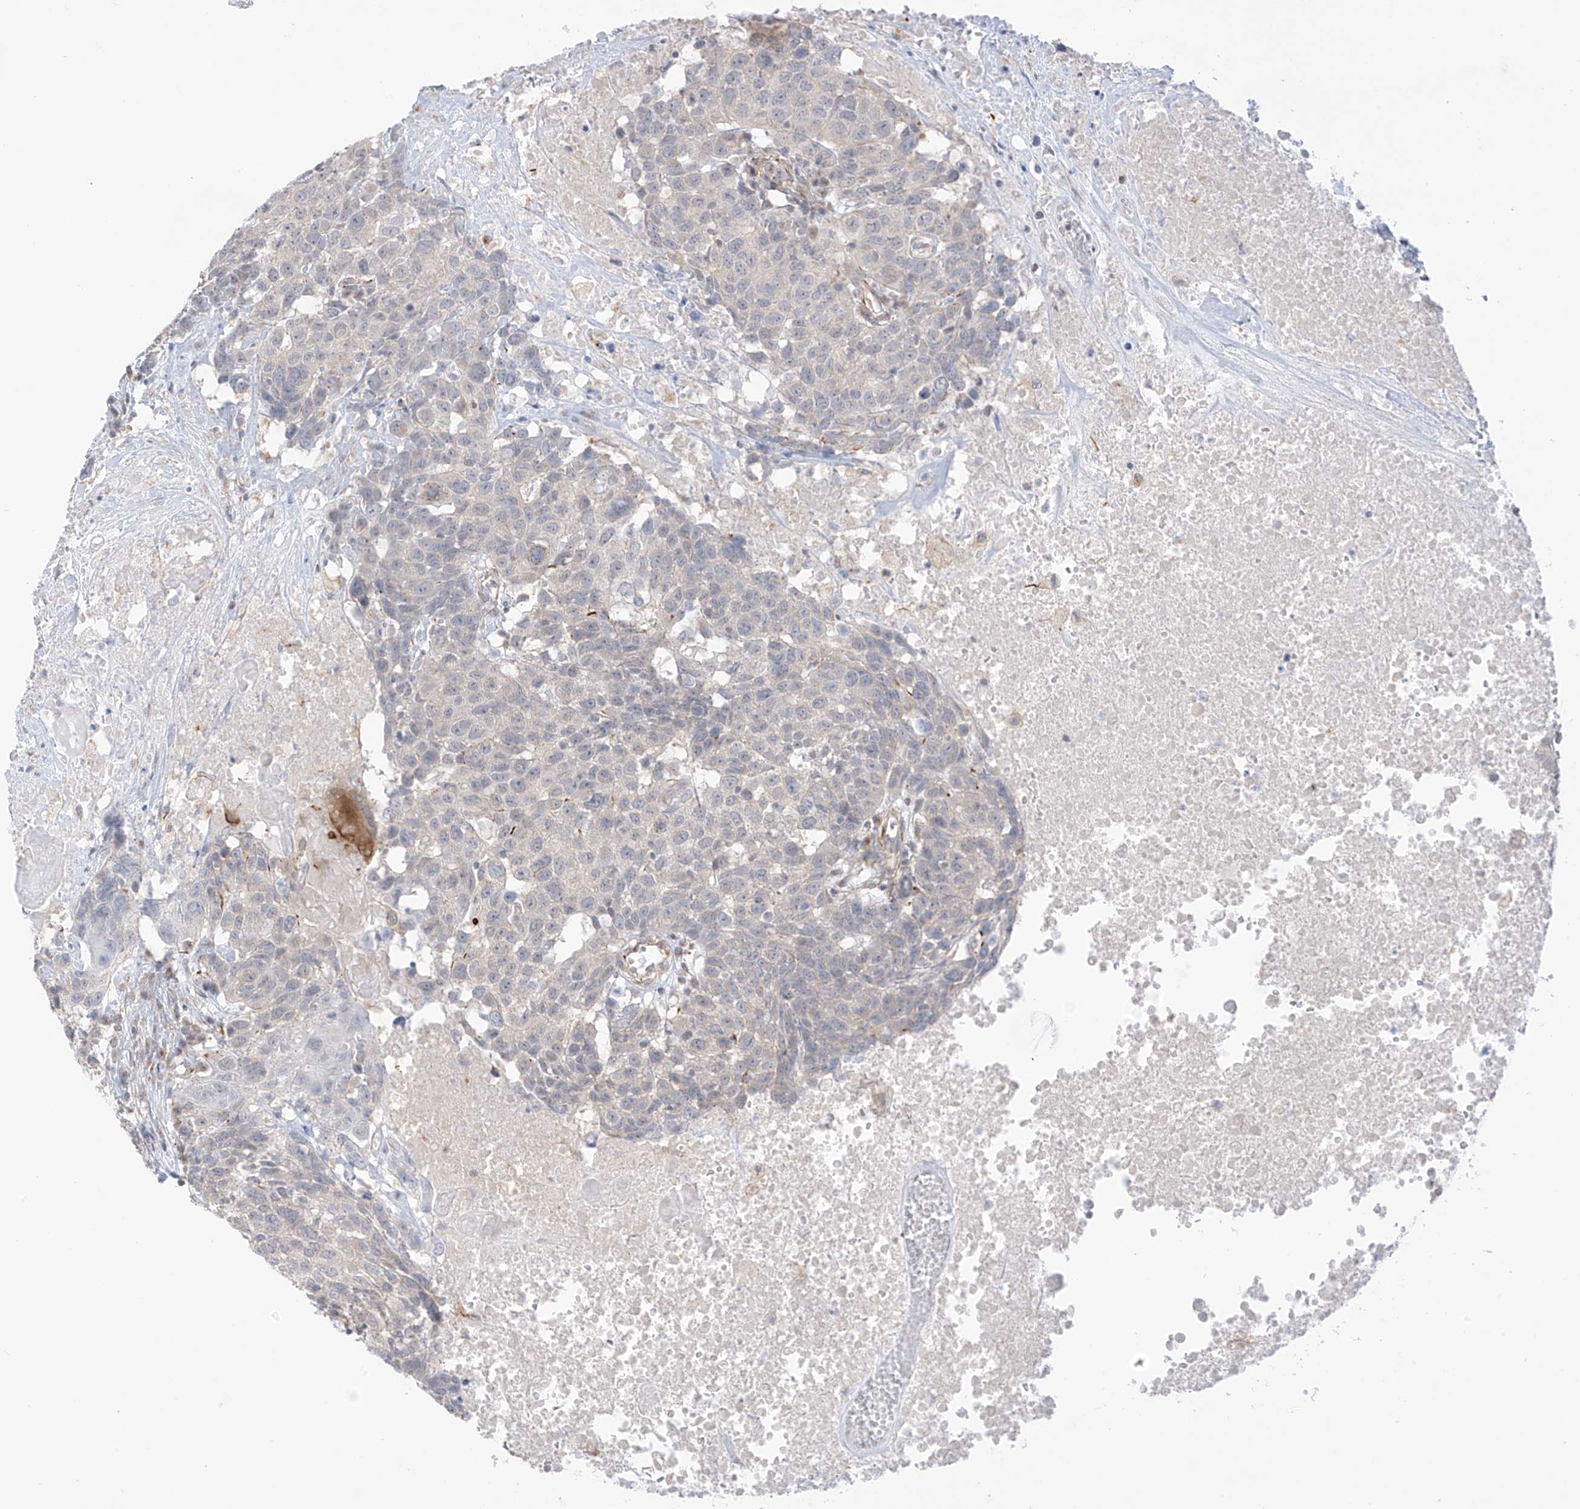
{"staining": {"intensity": "negative", "quantity": "none", "location": "none"}, "tissue": "head and neck cancer", "cell_type": "Tumor cells", "image_type": "cancer", "snomed": [{"axis": "morphology", "description": "Squamous cell carcinoma, NOS"}, {"axis": "topography", "description": "Head-Neck"}], "caption": "A micrograph of head and neck squamous cell carcinoma stained for a protein shows no brown staining in tumor cells.", "gene": "HS6ST2", "patient": {"sex": "male", "age": 66}}